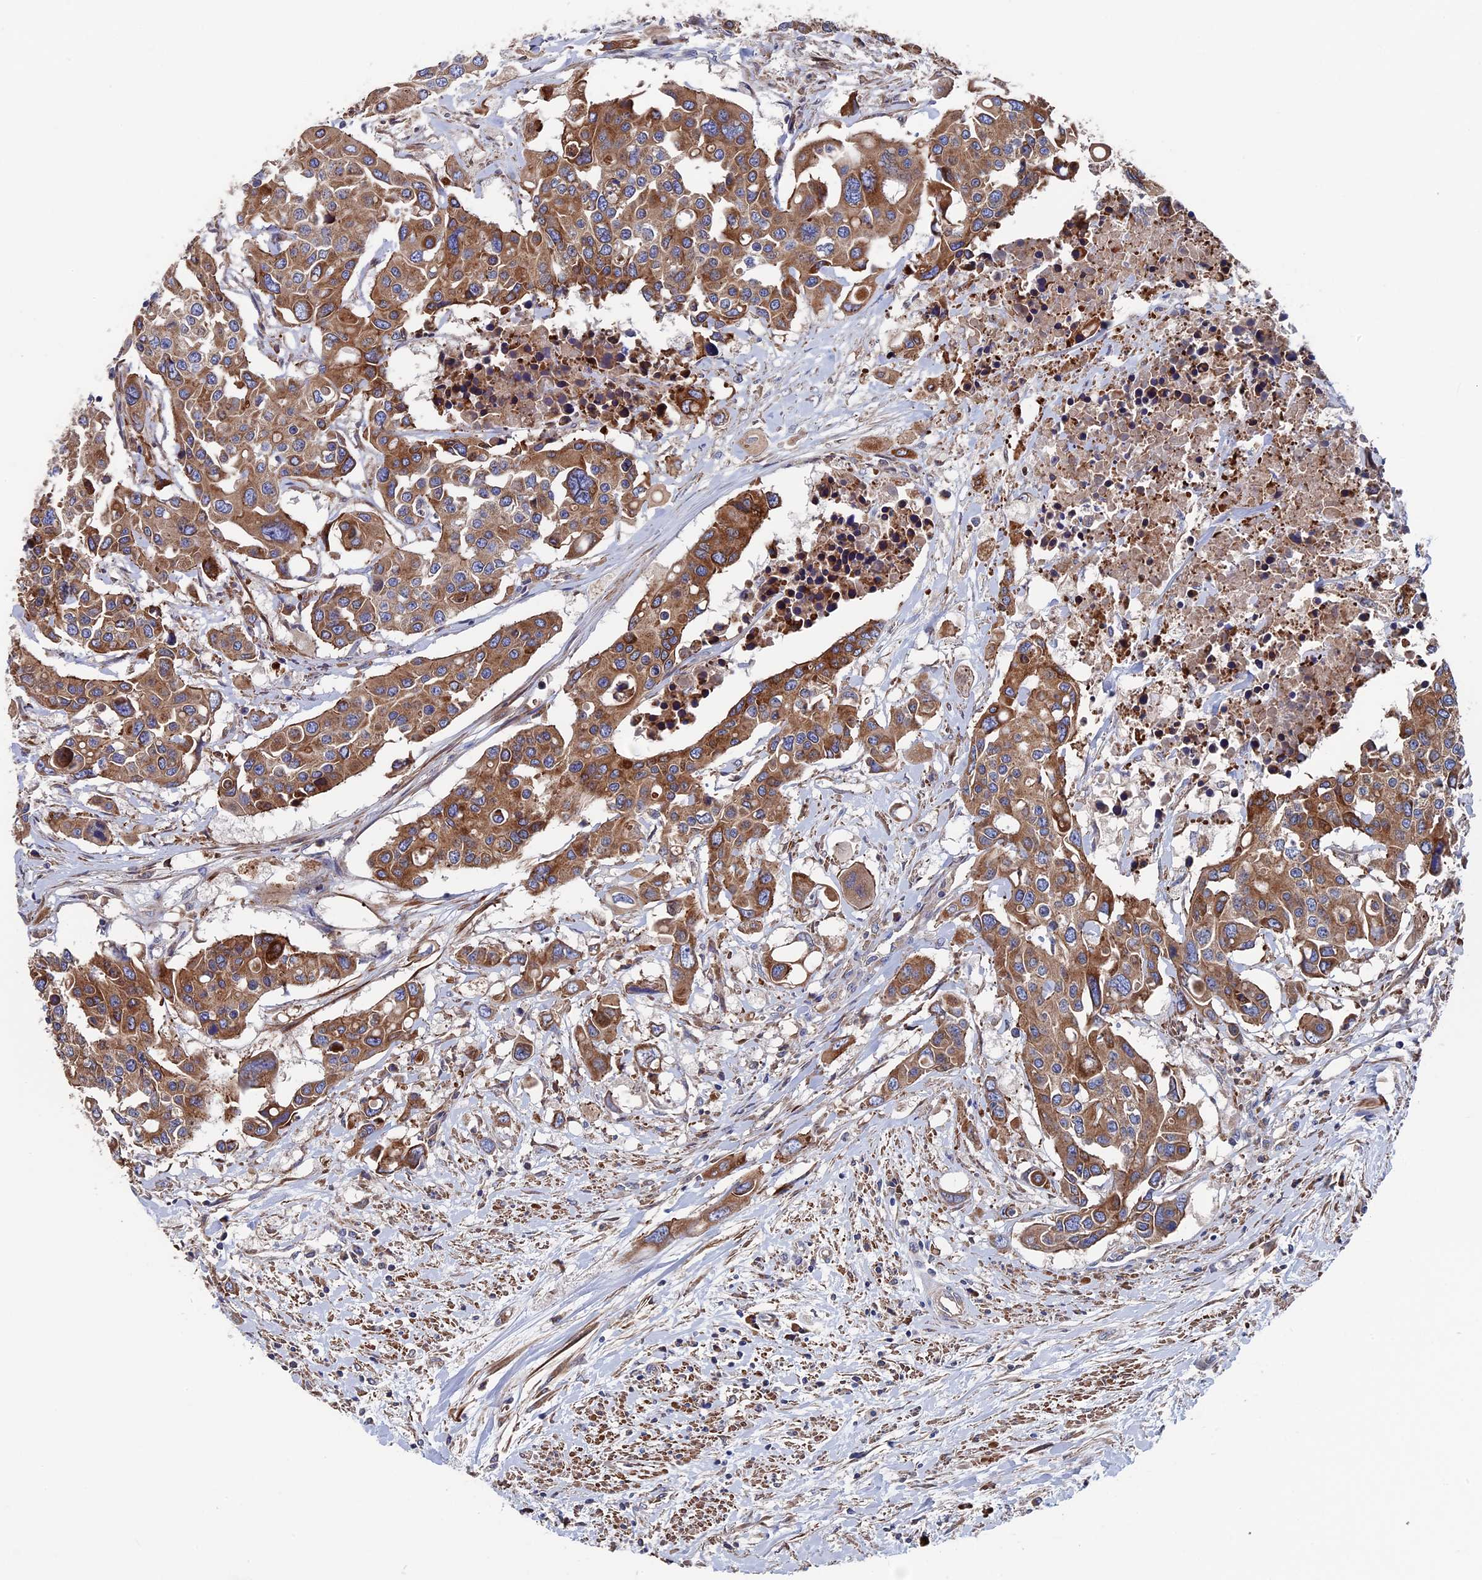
{"staining": {"intensity": "moderate", "quantity": ">75%", "location": "cytoplasmic/membranous"}, "tissue": "colorectal cancer", "cell_type": "Tumor cells", "image_type": "cancer", "snomed": [{"axis": "morphology", "description": "Adenocarcinoma, NOS"}, {"axis": "topography", "description": "Colon"}], "caption": "Moderate cytoplasmic/membranous protein staining is identified in about >75% of tumor cells in colorectal cancer. Using DAB (brown) and hematoxylin (blue) stains, captured at high magnification using brightfield microscopy.", "gene": "DNAJC3", "patient": {"sex": "male", "age": 77}}